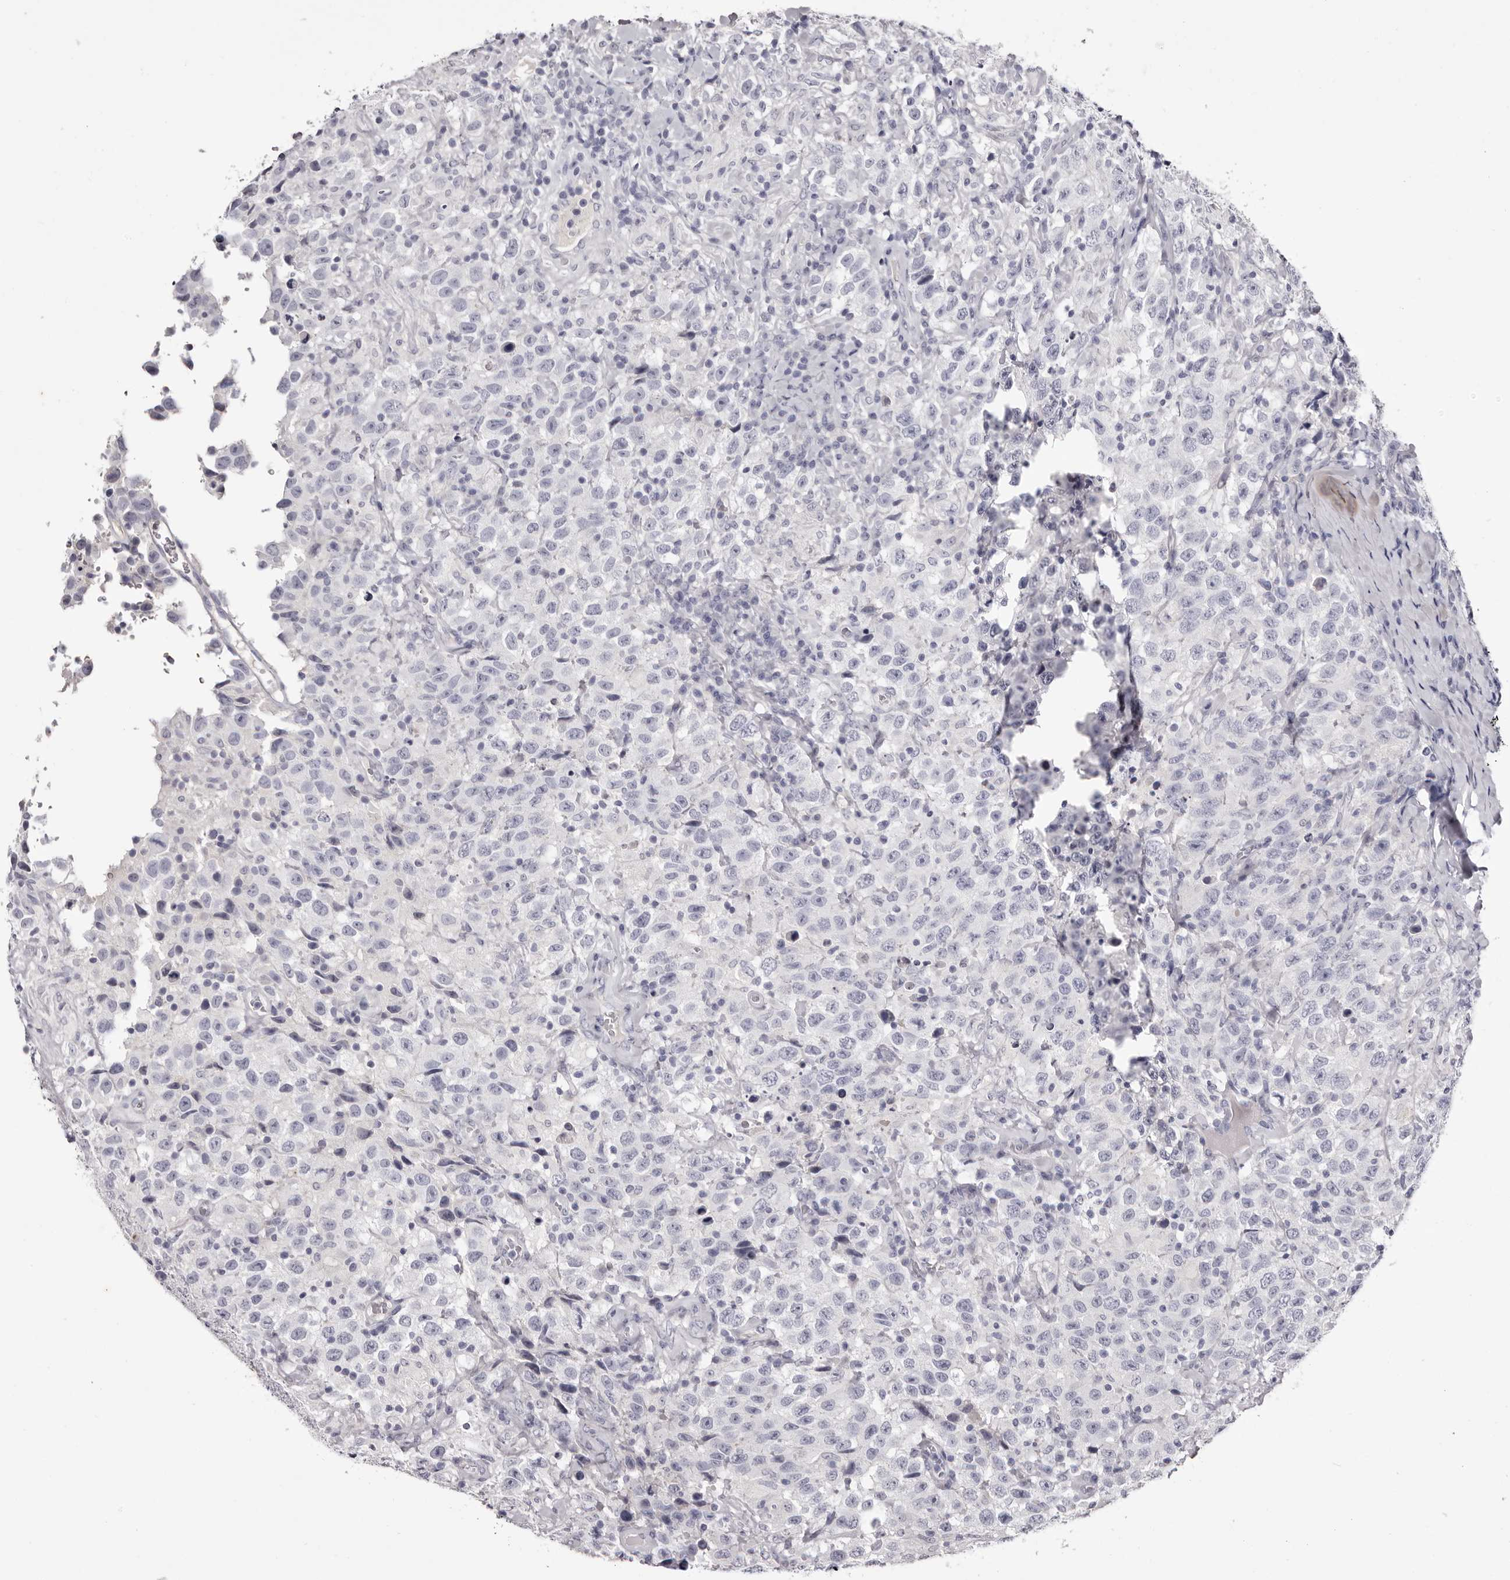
{"staining": {"intensity": "negative", "quantity": "none", "location": "none"}, "tissue": "testis cancer", "cell_type": "Tumor cells", "image_type": "cancer", "snomed": [{"axis": "morphology", "description": "Seminoma, NOS"}, {"axis": "topography", "description": "Testis"}], "caption": "Testis seminoma stained for a protein using IHC reveals no expression tumor cells.", "gene": "CA6", "patient": {"sex": "male", "age": 41}}